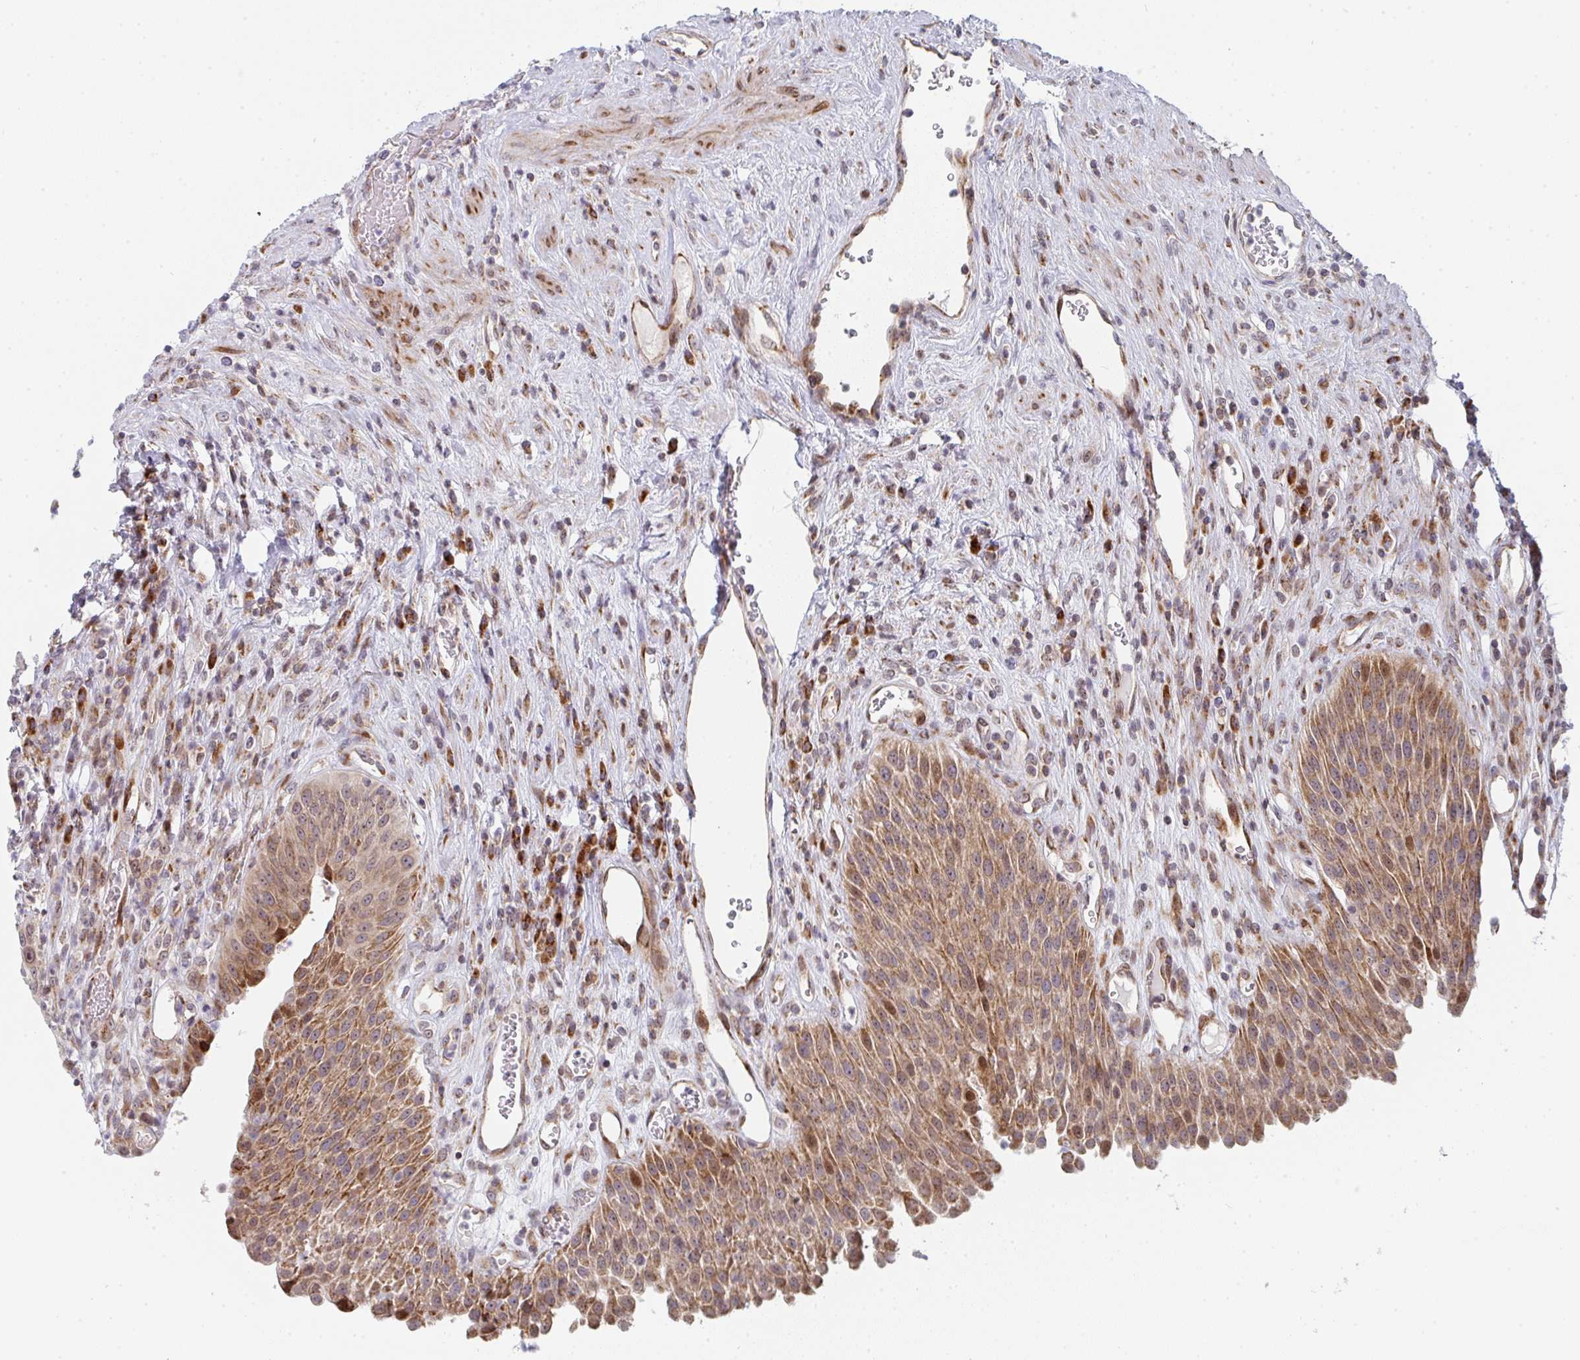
{"staining": {"intensity": "moderate", "quantity": ">75%", "location": "cytoplasmic/membranous"}, "tissue": "urinary bladder", "cell_type": "Urothelial cells", "image_type": "normal", "snomed": [{"axis": "morphology", "description": "Normal tissue, NOS"}, {"axis": "topography", "description": "Urinary bladder"}], "caption": "Moderate cytoplasmic/membranous protein positivity is identified in about >75% of urothelial cells in urinary bladder.", "gene": "PRKCH", "patient": {"sex": "female", "age": 56}}